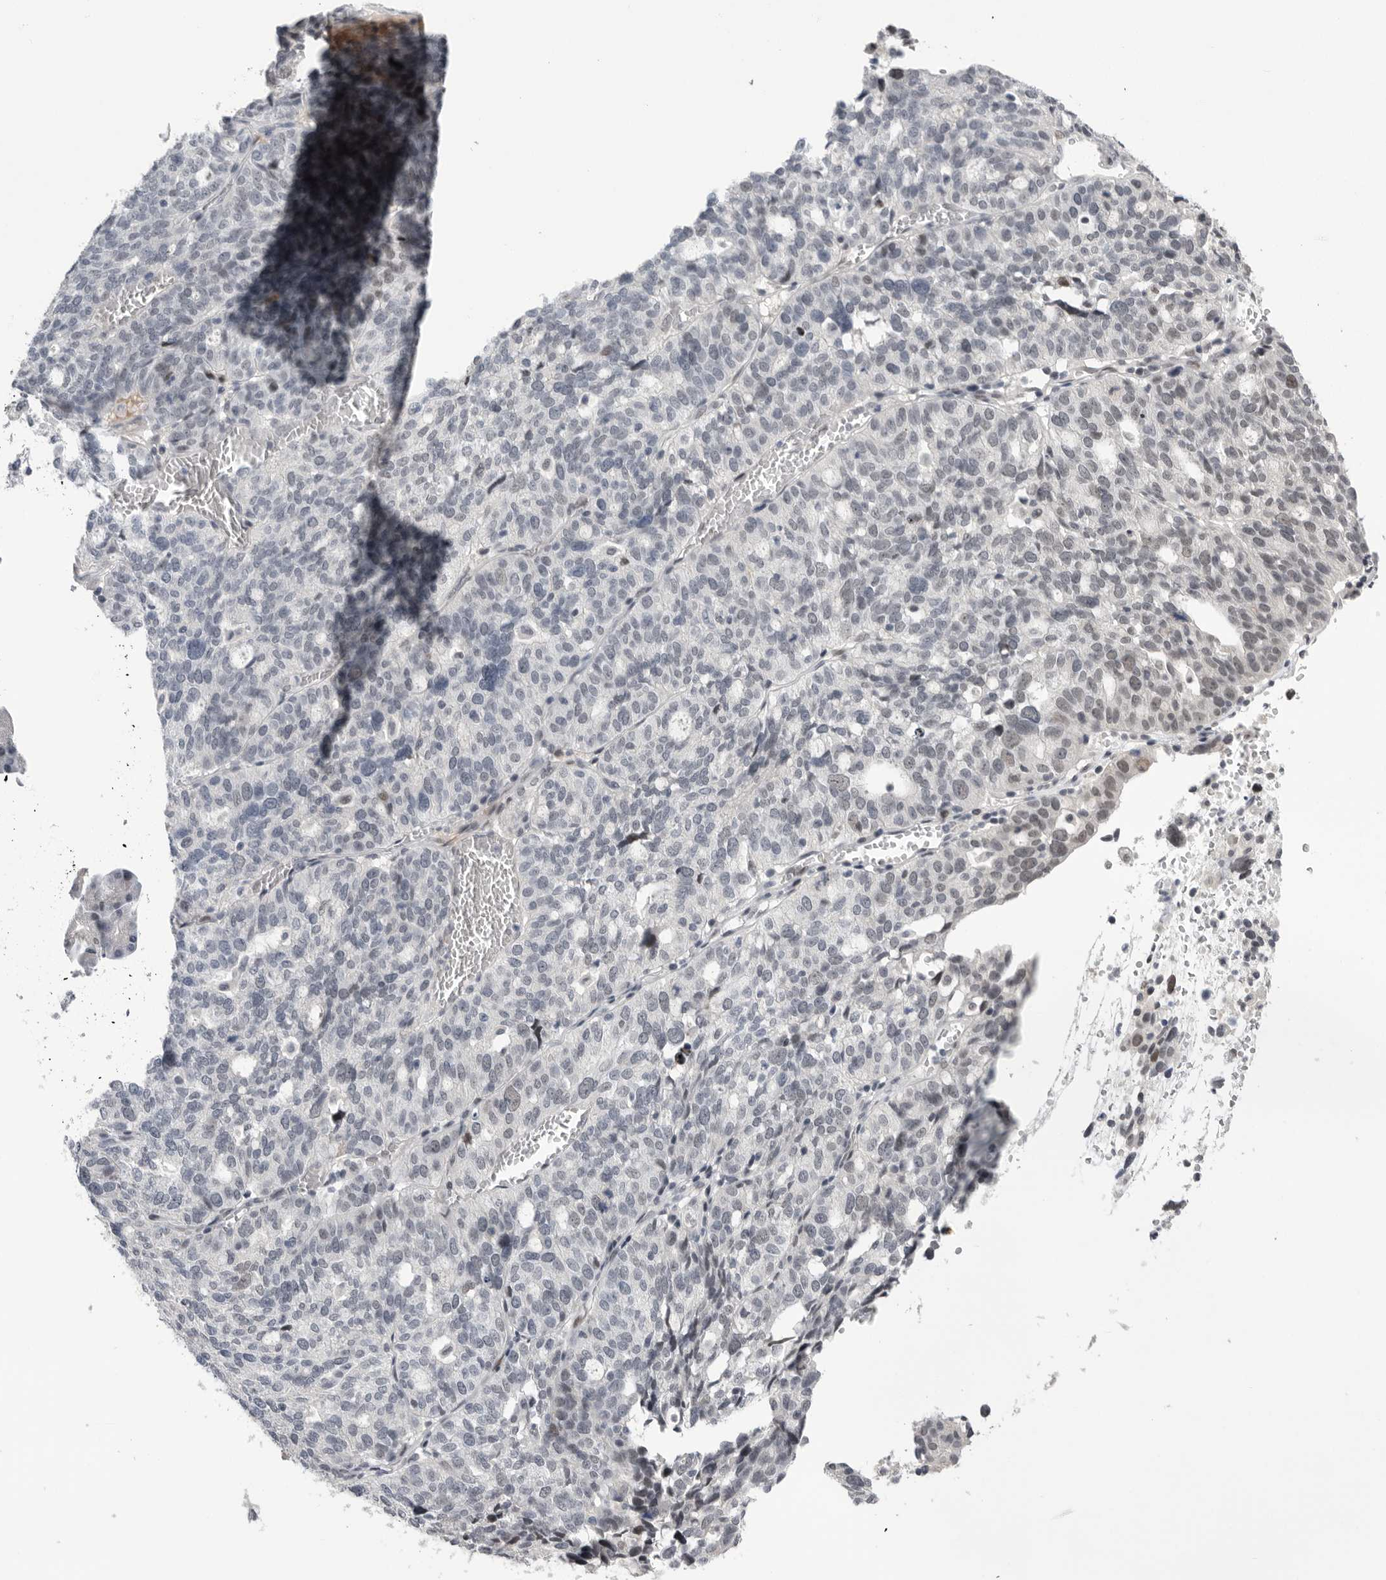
{"staining": {"intensity": "moderate", "quantity": "<25%", "location": "nuclear"}, "tissue": "ovarian cancer", "cell_type": "Tumor cells", "image_type": "cancer", "snomed": [{"axis": "morphology", "description": "Cystadenocarcinoma, serous, NOS"}, {"axis": "topography", "description": "Ovary"}], "caption": "Human ovarian serous cystadenocarcinoma stained with a brown dye displays moderate nuclear positive staining in about <25% of tumor cells.", "gene": "POU5F1", "patient": {"sex": "female", "age": 59}}